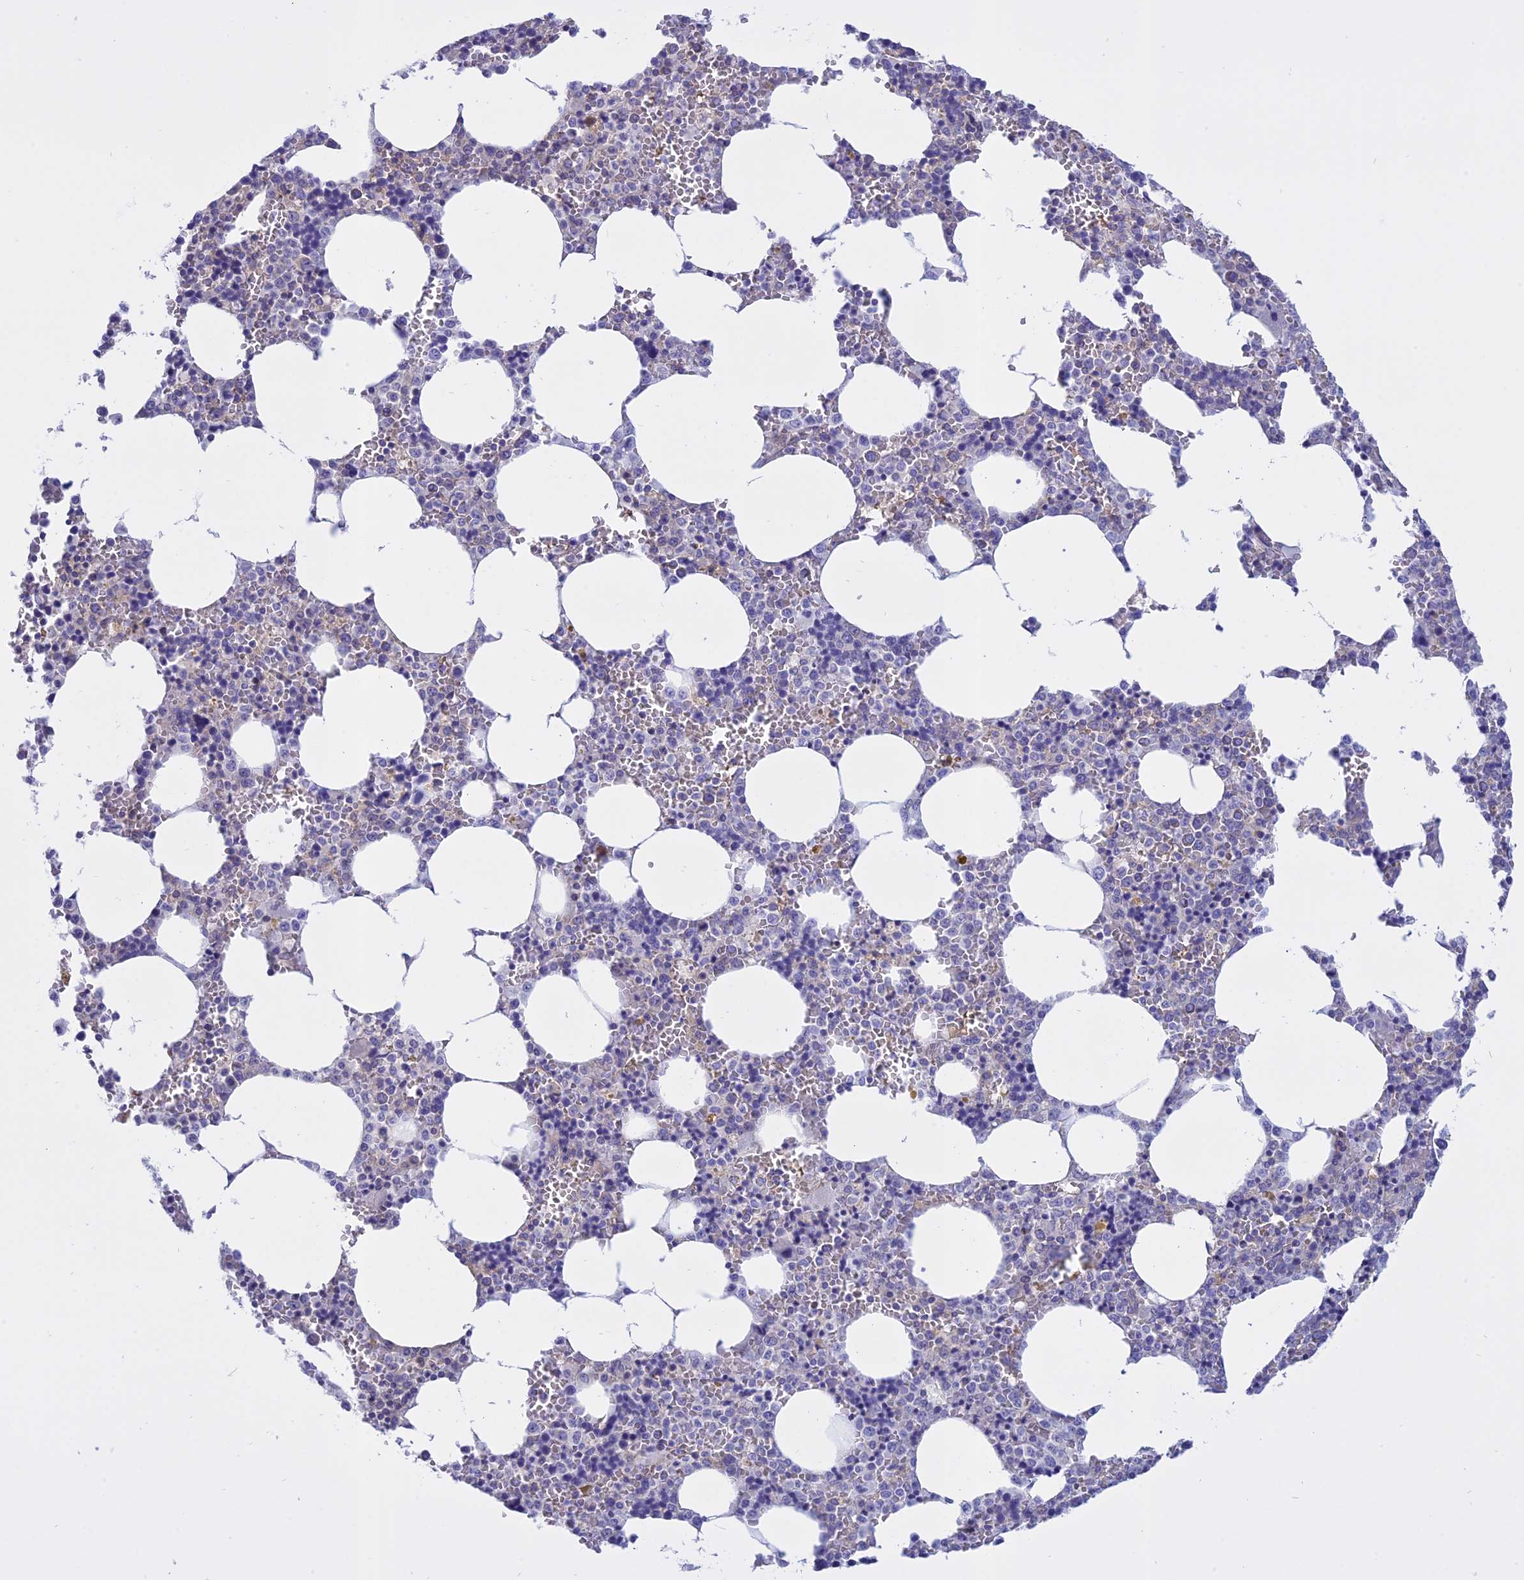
{"staining": {"intensity": "negative", "quantity": "none", "location": "none"}, "tissue": "bone marrow", "cell_type": "Hematopoietic cells", "image_type": "normal", "snomed": [{"axis": "morphology", "description": "Normal tissue, NOS"}, {"axis": "topography", "description": "Bone marrow"}], "caption": "This is an immunohistochemistry (IHC) photomicrograph of benign bone marrow. There is no staining in hematopoietic cells.", "gene": "AHCYL1", "patient": {"sex": "male", "age": 70}}